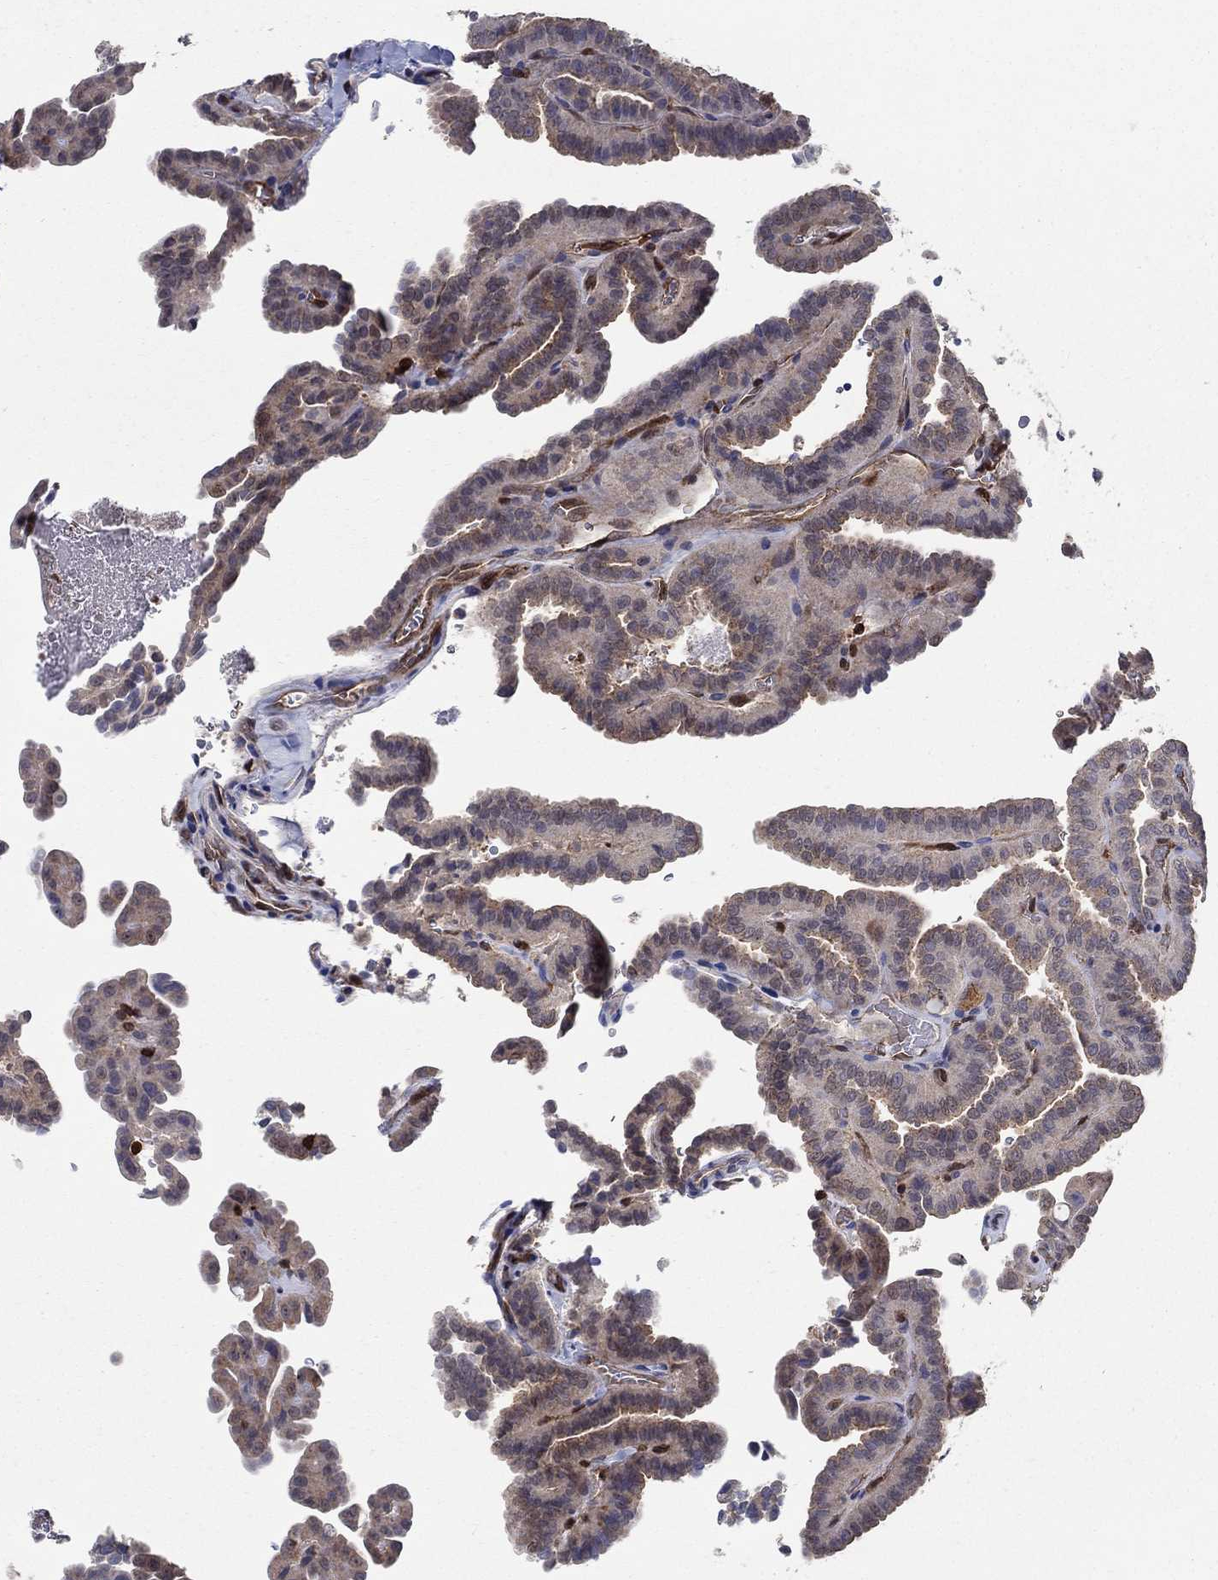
{"staining": {"intensity": "weak", "quantity": "25%-75%", "location": "cytoplasmic/membranous"}, "tissue": "thyroid cancer", "cell_type": "Tumor cells", "image_type": "cancer", "snomed": [{"axis": "morphology", "description": "Papillary adenocarcinoma, NOS"}, {"axis": "topography", "description": "Thyroid gland"}], "caption": "A brown stain shows weak cytoplasmic/membranous staining of a protein in human thyroid cancer (papillary adenocarcinoma) tumor cells. (Stains: DAB (3,3'-diaminobenzidine) in brown, nuclei in blue, Microscopy: brightfield microscopy at high magnification).", "gene": "AGFG2", "patient": {"sex": "female", "age": 39}}